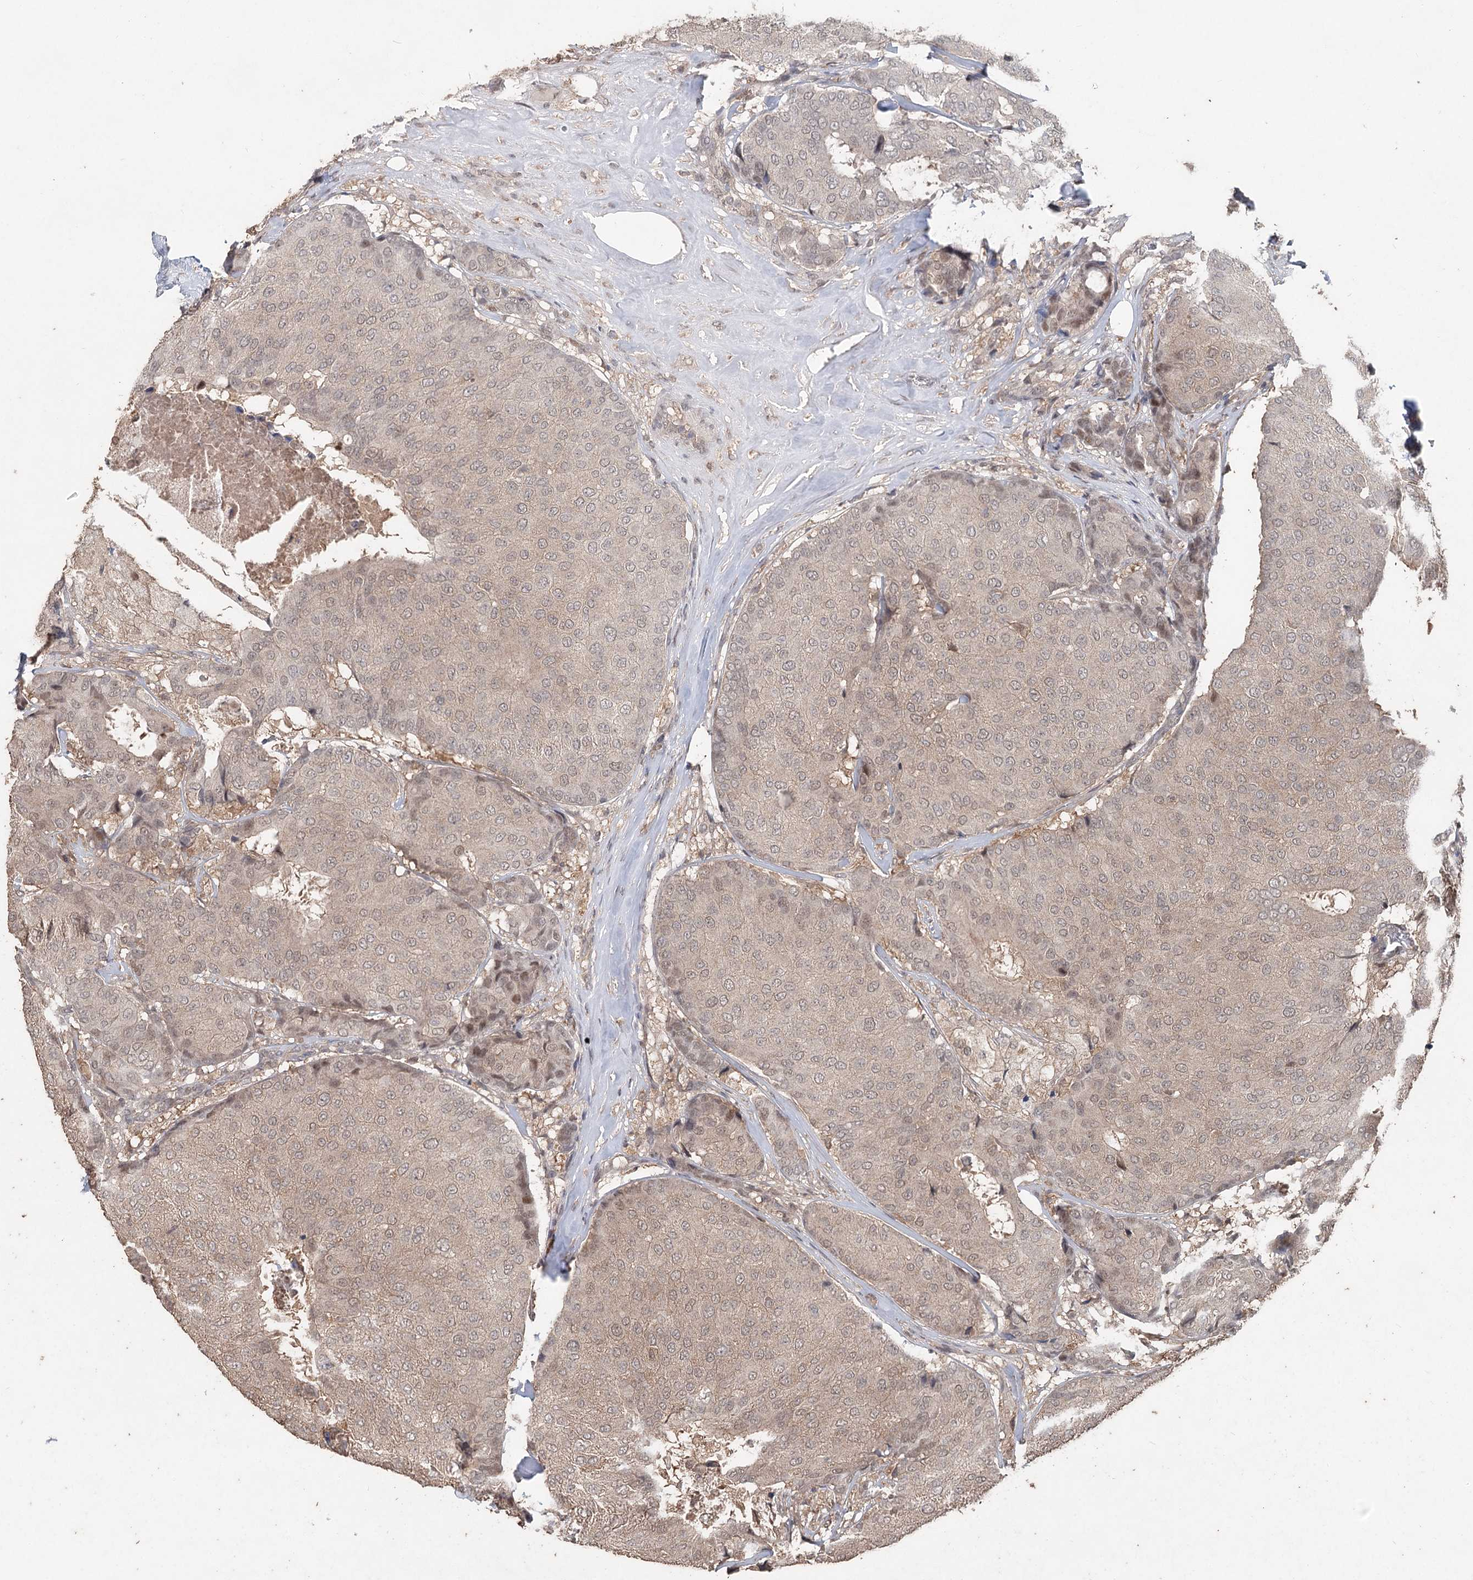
{"staining": {"intensity": "weak", "quantity": "25%-75%", "location": "cytoplasmic/membranous,nuclear"}, "tissue": "breast cancer", "cell_type": "Tumor cells", "image_type": "cancer", "snomed": [{"axis": "morphology", "description": "Duct carcinoma"}, {"axis": "topography", "description": "Breast"}], "caption": "Breast cancer stained with a brown dye shows weak cytoplasmic/membranous and nuclear positive expression in approximately 25%-75% of tumor cells.", "gene": "FBXO7", "patient": {"sex": "female", "age": 75}}